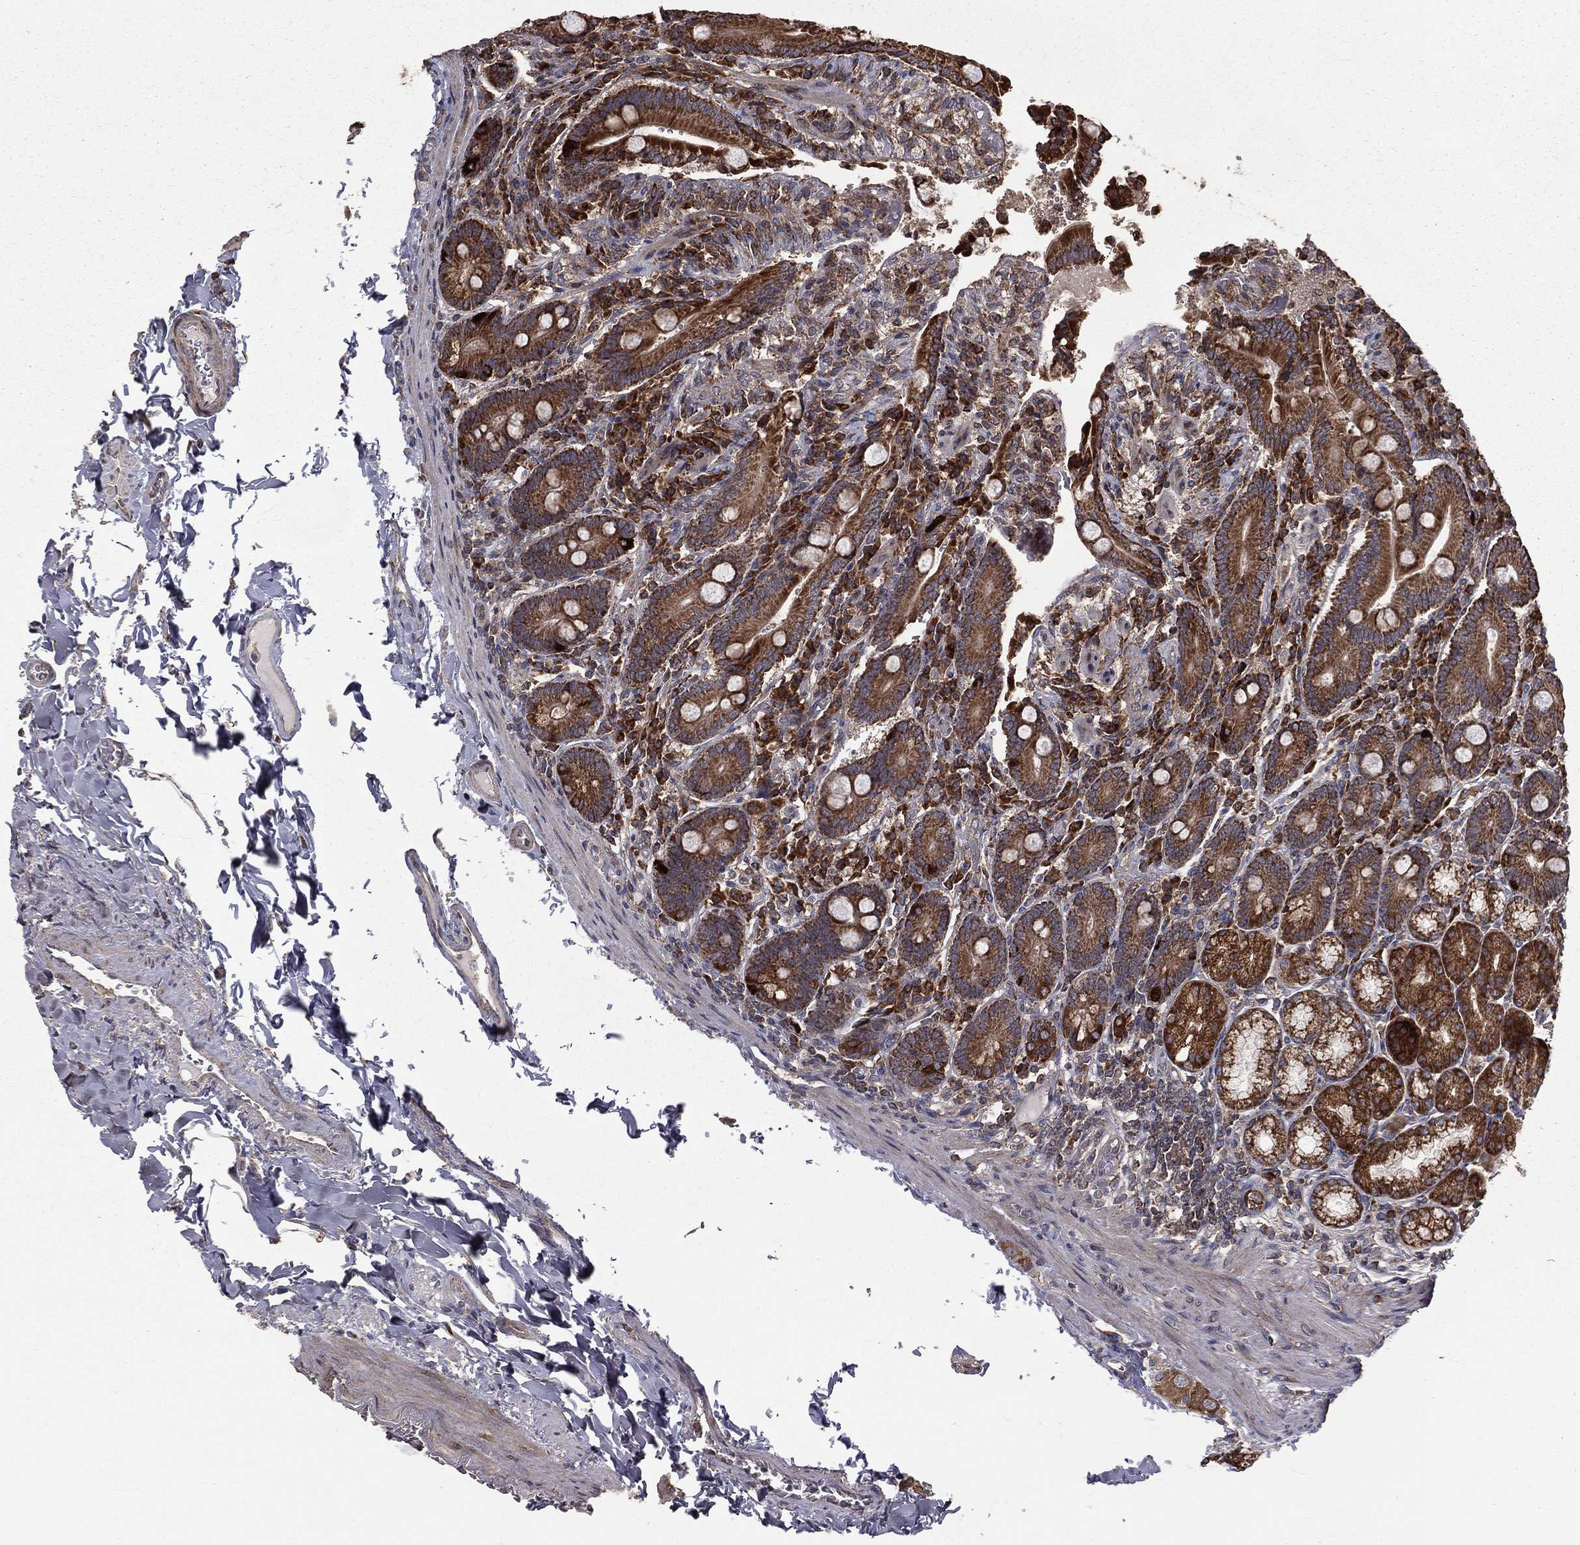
{"staining": {"intensity": "strong", "quantity": ">75%", "location": "cytoplasmic/membranous"}, "tissue": "duodenum", "cell_type": "Glandular cells", "image_type": "normal", "snomed": [{"axis": "morphology", "description": "Normal tissue, NOS"}, {"axis": "topography", "description": "Duodenum"}], "caption": "An immunohistochemistry image of benign tissue is shown. Protein staining in brown labels strong cytoplasmic/membranous positivity in duodenum within glandular cells. Nuclei are stained in blue.", "gene": "OLFML1", "patient": {"sex": "female", "age": 62}}